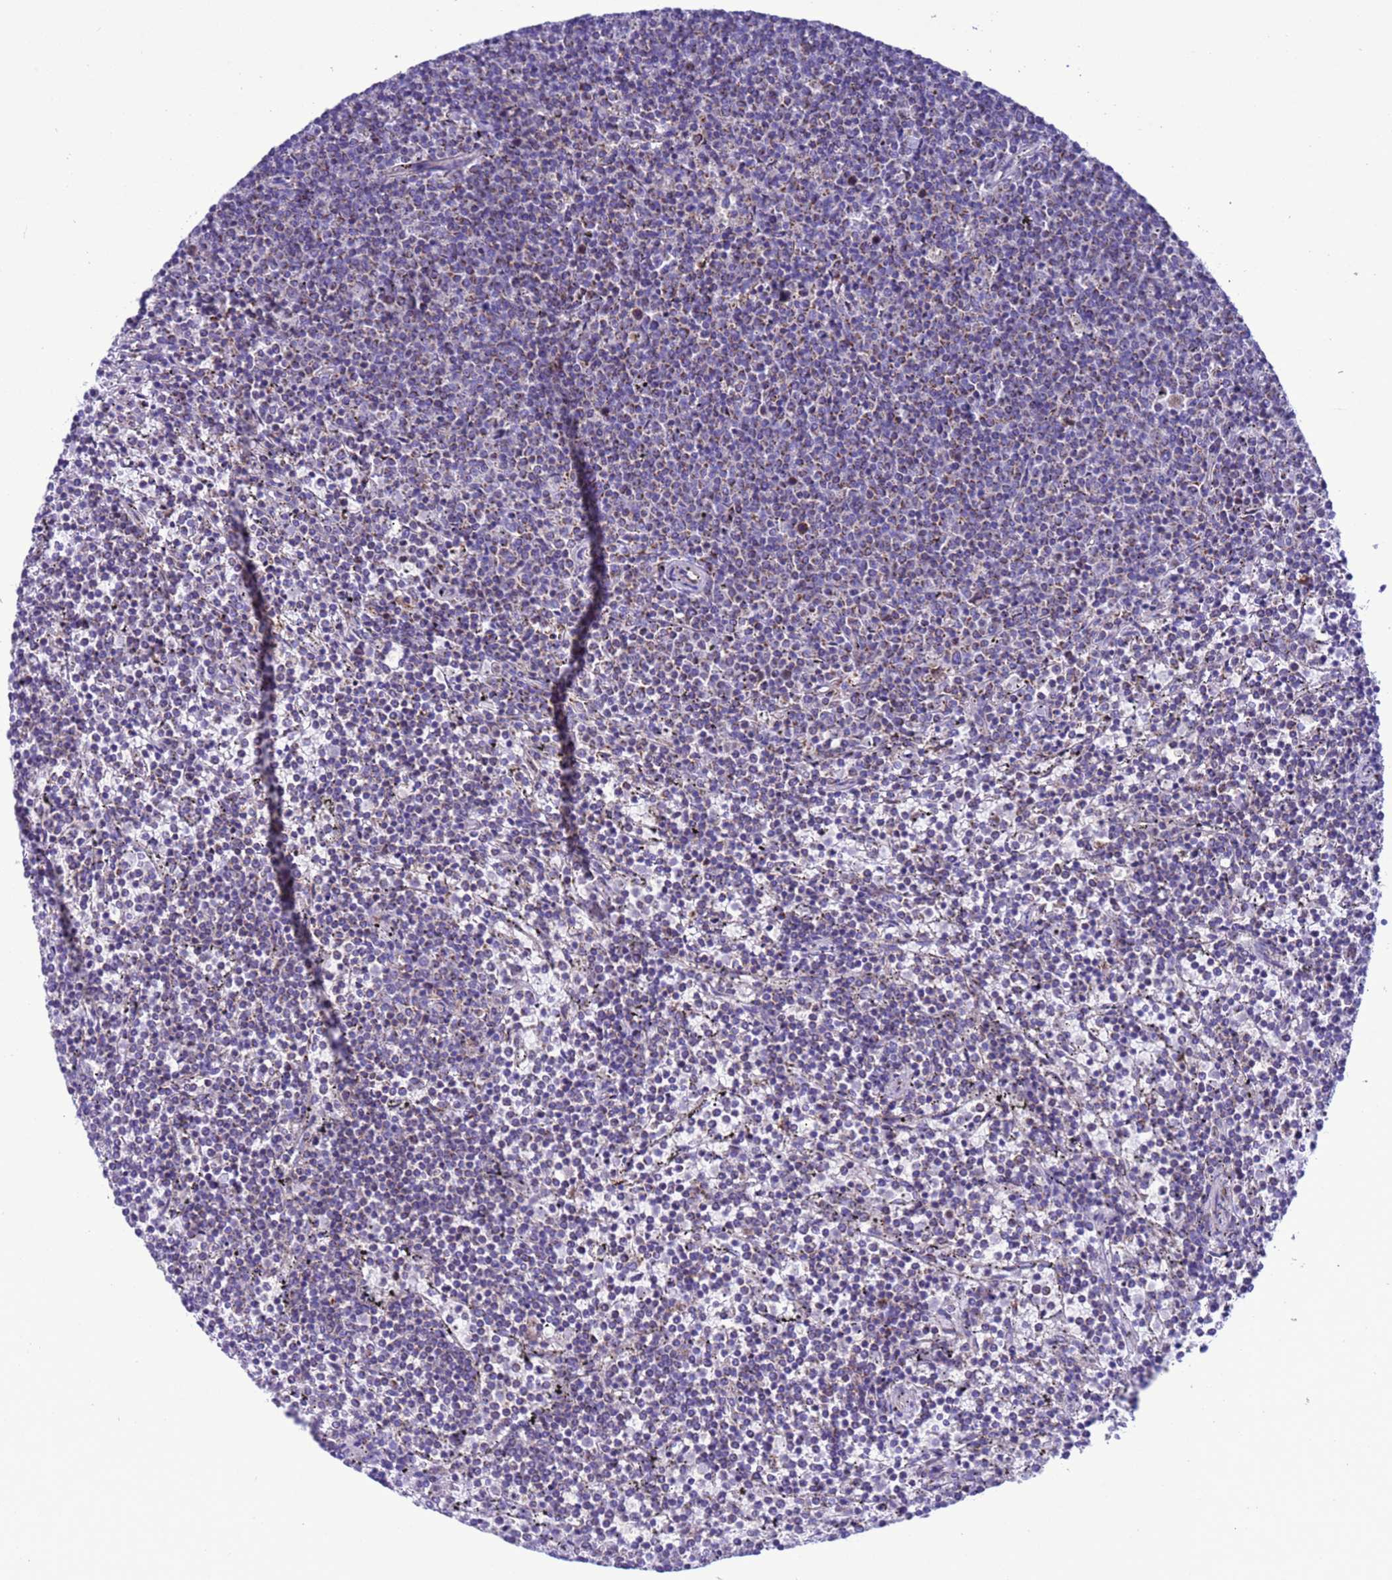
{"staining": {"intensity": "weak", "quantity": "<25%", "location": "cytoplasmic/membranous"}, "tissue": "lymphoma", "cell_type": "Tumor cells", "image_type": "cancer", "snomed": [{"axis": "morphology", "description": "Malignant lymphoma, non-Hodgkin's type, Low grade"}, {"axis": "topography", "description": "Spleen"}], "caption": "A high-resolution micrograph shows immunohistochemistry staining of low-grade malignant lymphoma, non-Hodgkin's type, which shows no significant staining in tumor cells. (Stains: DAB immunohistochemistry (IHC) with hematoxylin counter stain, Microscopy: brightfield microscopy at high magnification).", "gene": "CCDC191", "patient": {"sex": "female", "age": 50}}